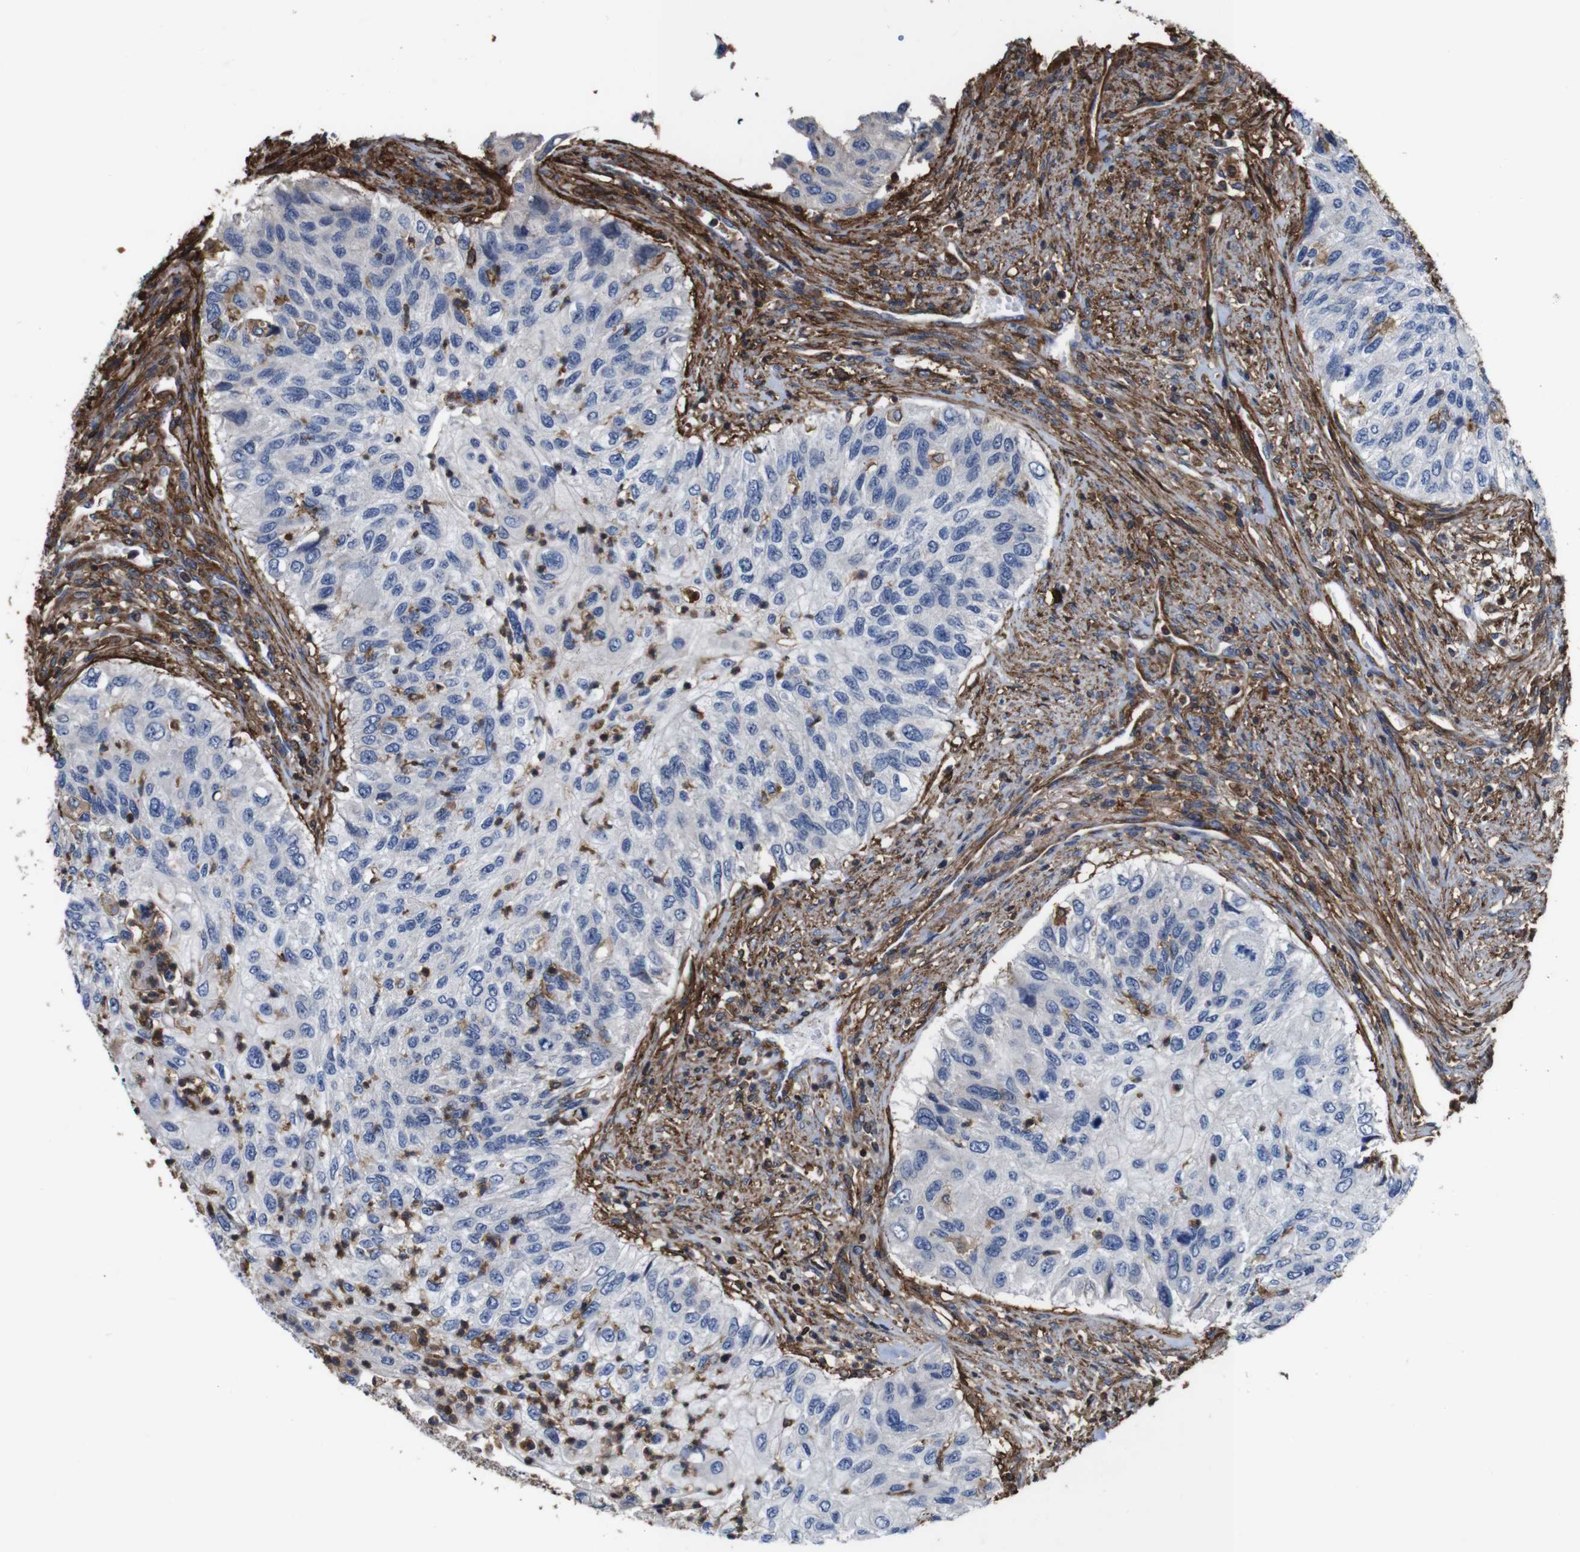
{"staining": {"intensity": "negative", "quantity": "none", "location": "none"}, "tissue": "urothelial cancer", "cell_type": "Tumor cells", "image_type": "cancer", "snomed": [{"axis": "morphology", "description": "Urothelial carcinoma, High grade"}, {"axis": "topography", "description": "Urinary bladder"}], "caption": "Urothelial cancer was stained to show a protein in brown. There is no significant positivity in tumor cells.", "gene": "PI4KA", "patient": {"sex": "female", "age": 60}}